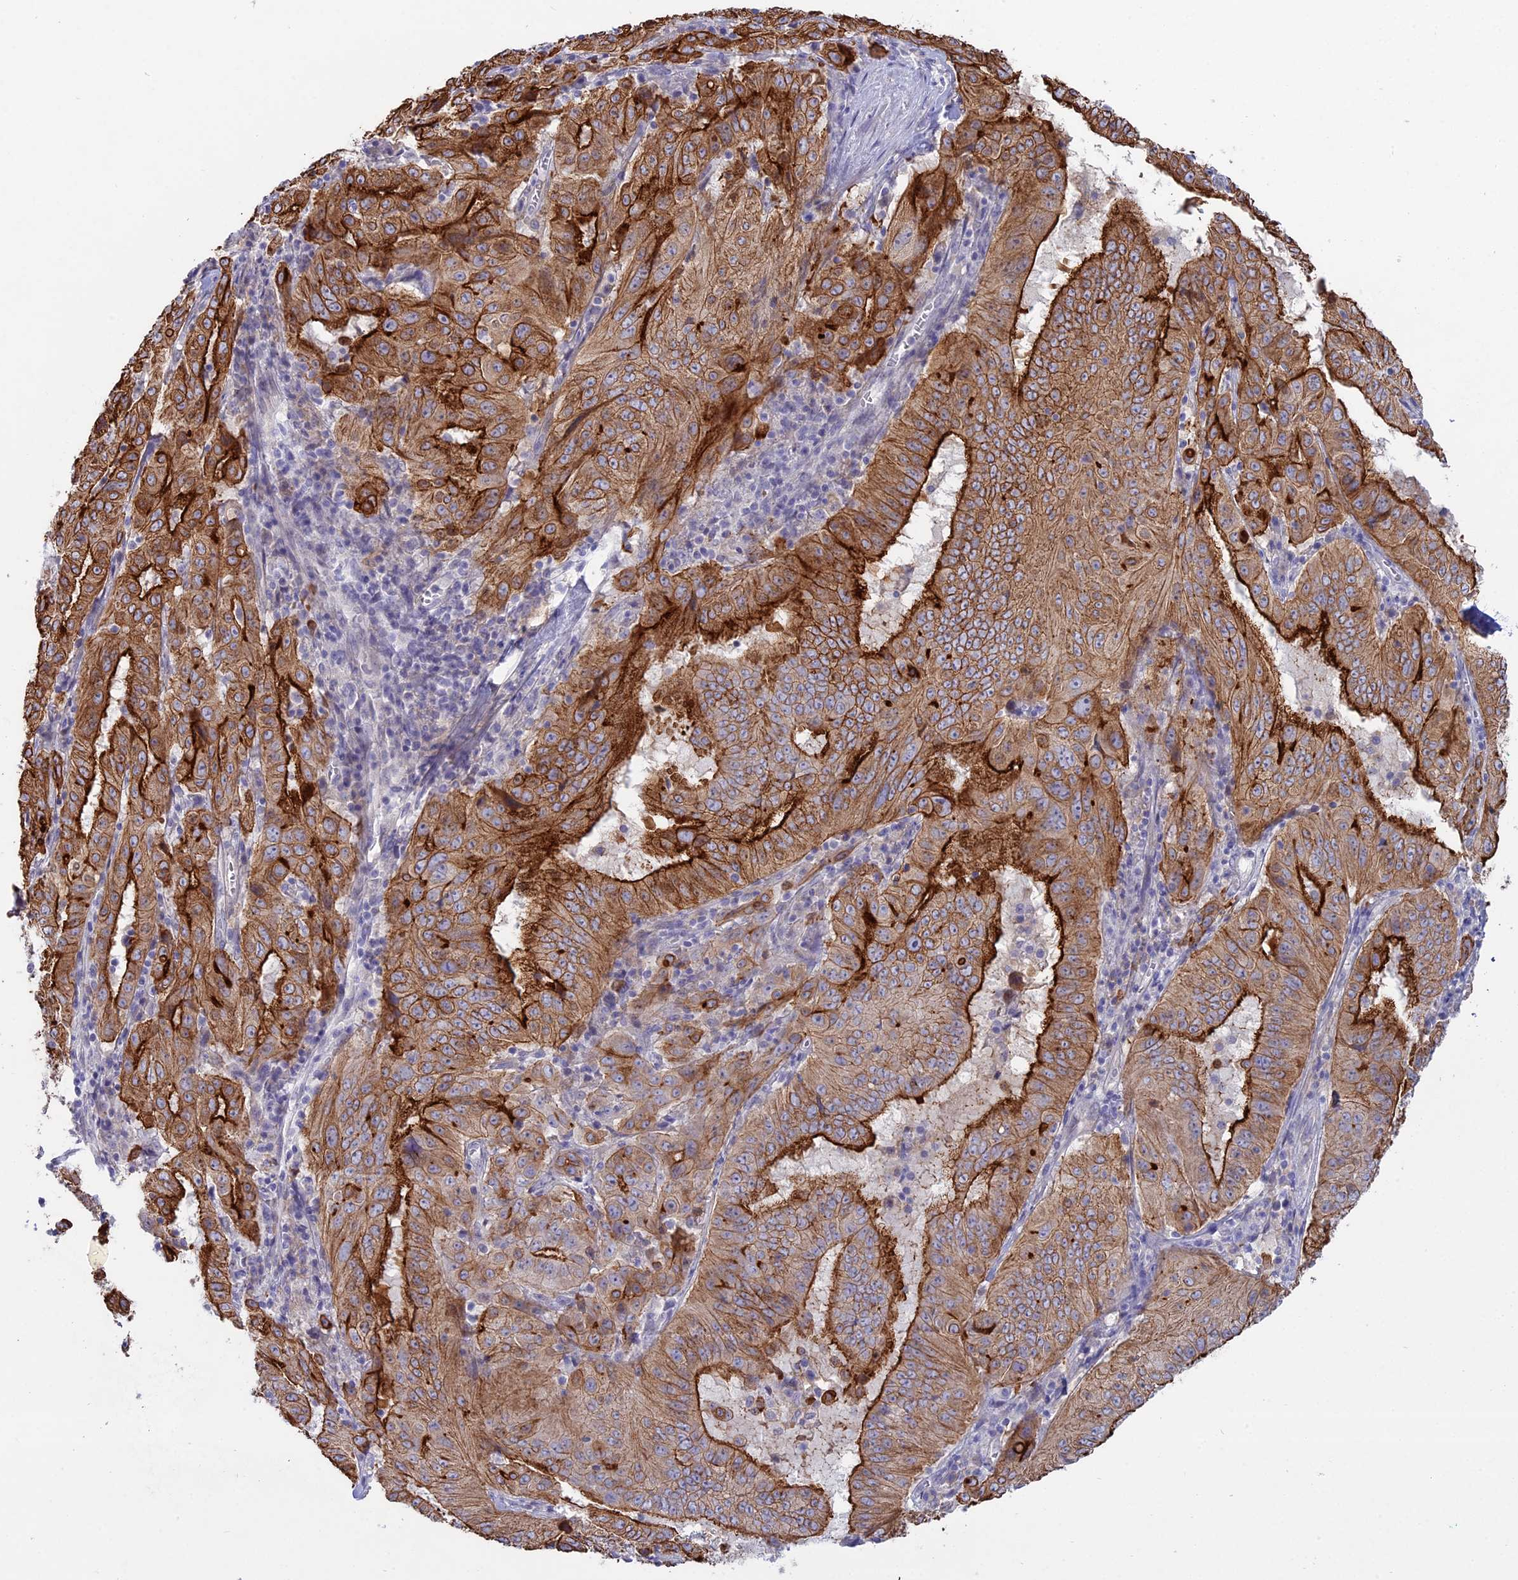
{"staining": {"intensity": "strong", "quantity": "25%-75%", "location": "cytoplasmic/membranous"}, "tissue": "pancreatic cancer", "cell_type": "Tumor cells", "image_type": "cancer", "snomed": [{"axis": "morphology", "description": "Adenocarcinoma, NOS"}, {"axis": "topography", "description": "Pancreas"}], "caption": "Pancreatic adenocarcinoma was stained to show a protein in brown. There is high levels of strong cytoplasmic/membranous staining in about 25%-75% of tumor cells. (brown staining indicates protein expression, while blue staining denotes nuclei).", "gene": "MYO5B", "patient": {"sex": "male", "age": 63}}